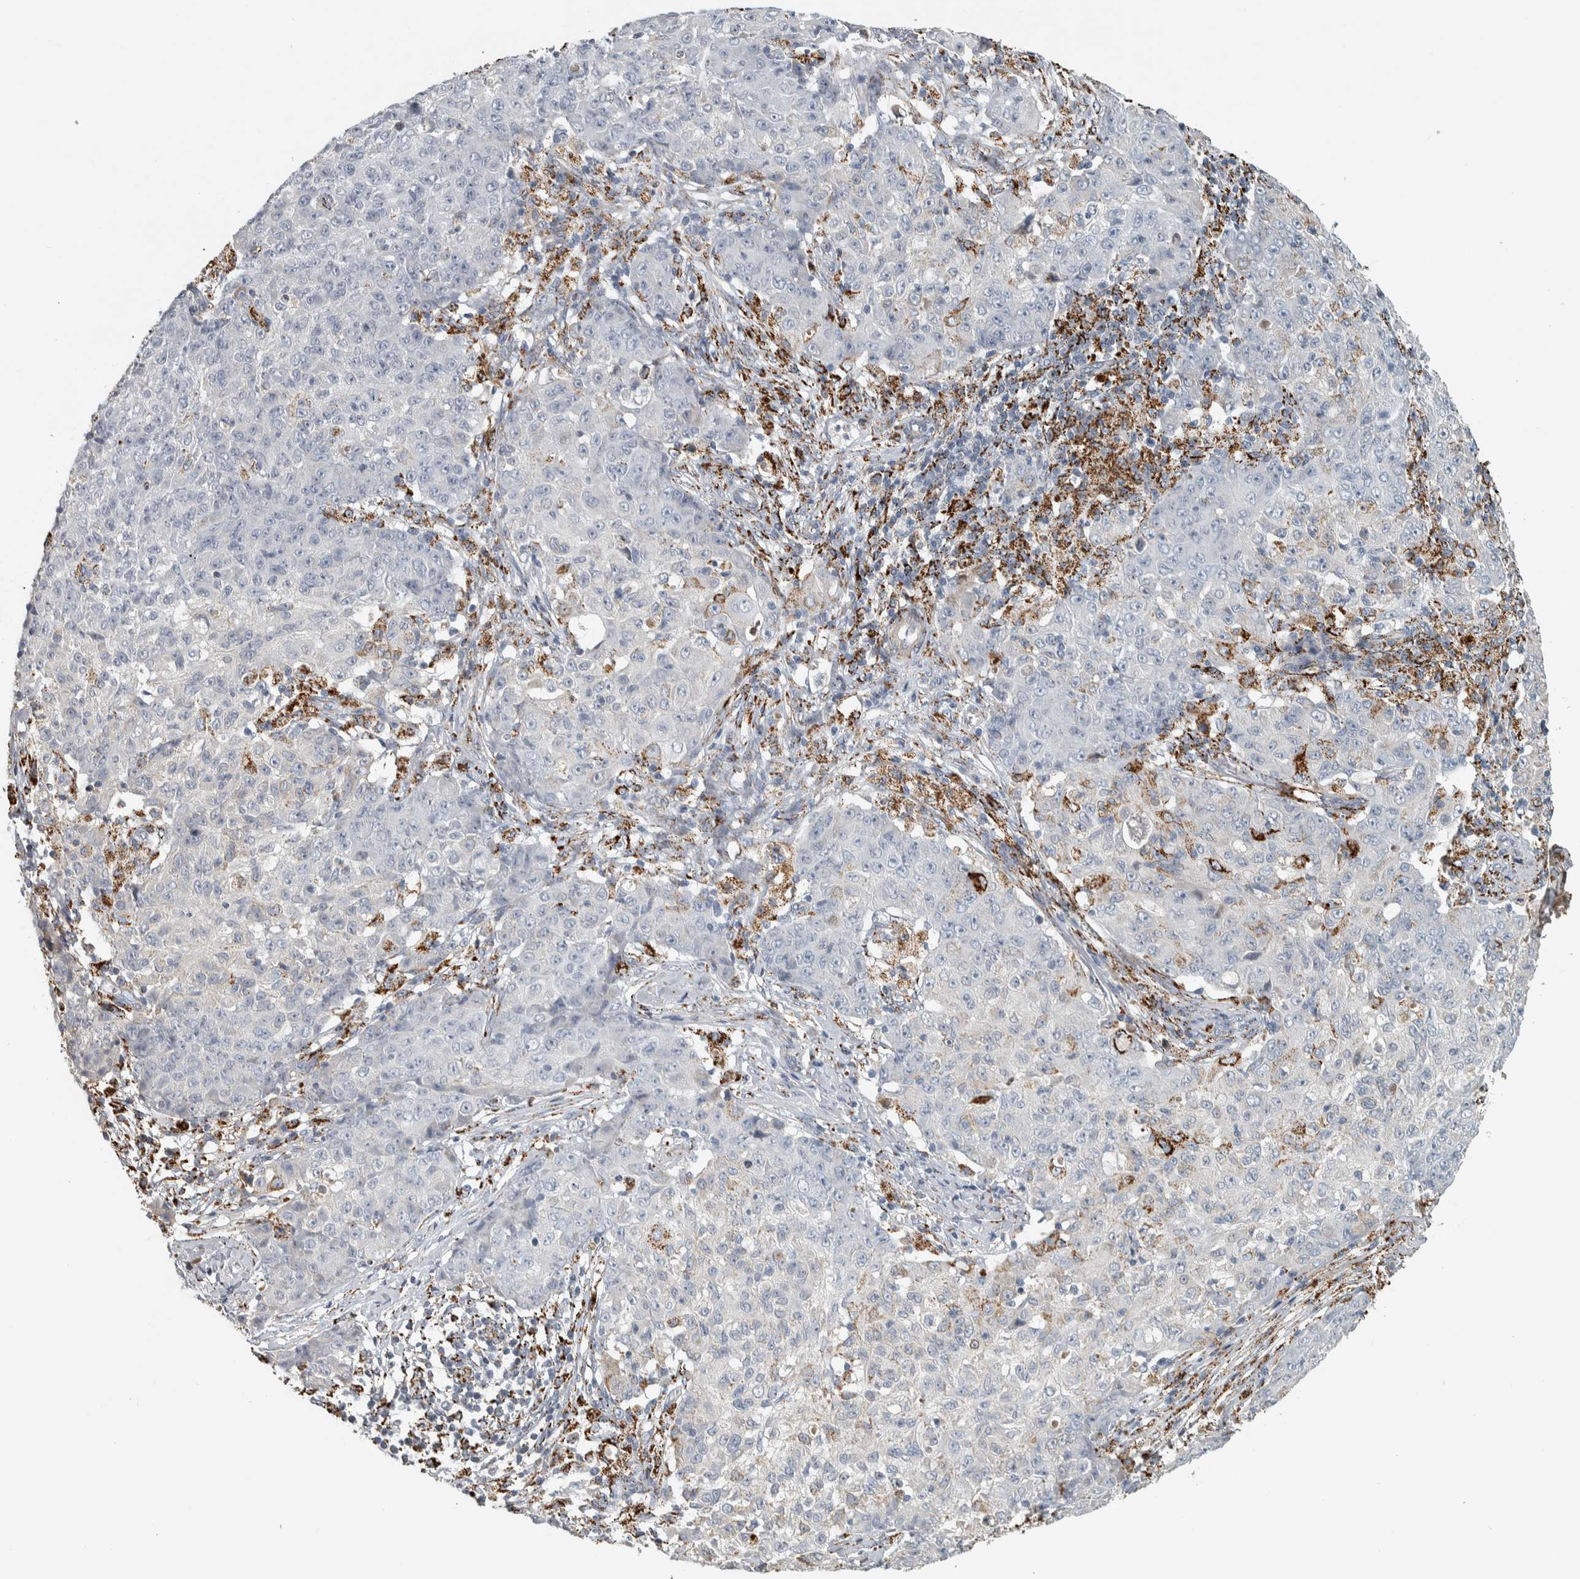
{"staining": {"intensity": "moderate", "quantity": "<25%", "location": "cytoplasmic/membranous"}, "tissue": "ovarian cancer", "cell_type": "Tumor cells", "image_type": "cancer", "snomed": [{"axis": "morphology", "description": "Carcinoma, endometroid"}, {"axis": "topography", "description": "Ovary"}], "caption": "Brown immunohistochemical staining in human ovarian endometroid carcinoma reveals moderate cytoplasmic/membranous expression in about <25% of tumor cells. (IHC, brightfield microscopy, high magnification).", "gene": "FAM78A", "patient": {"sex": "female", "age": 42}}